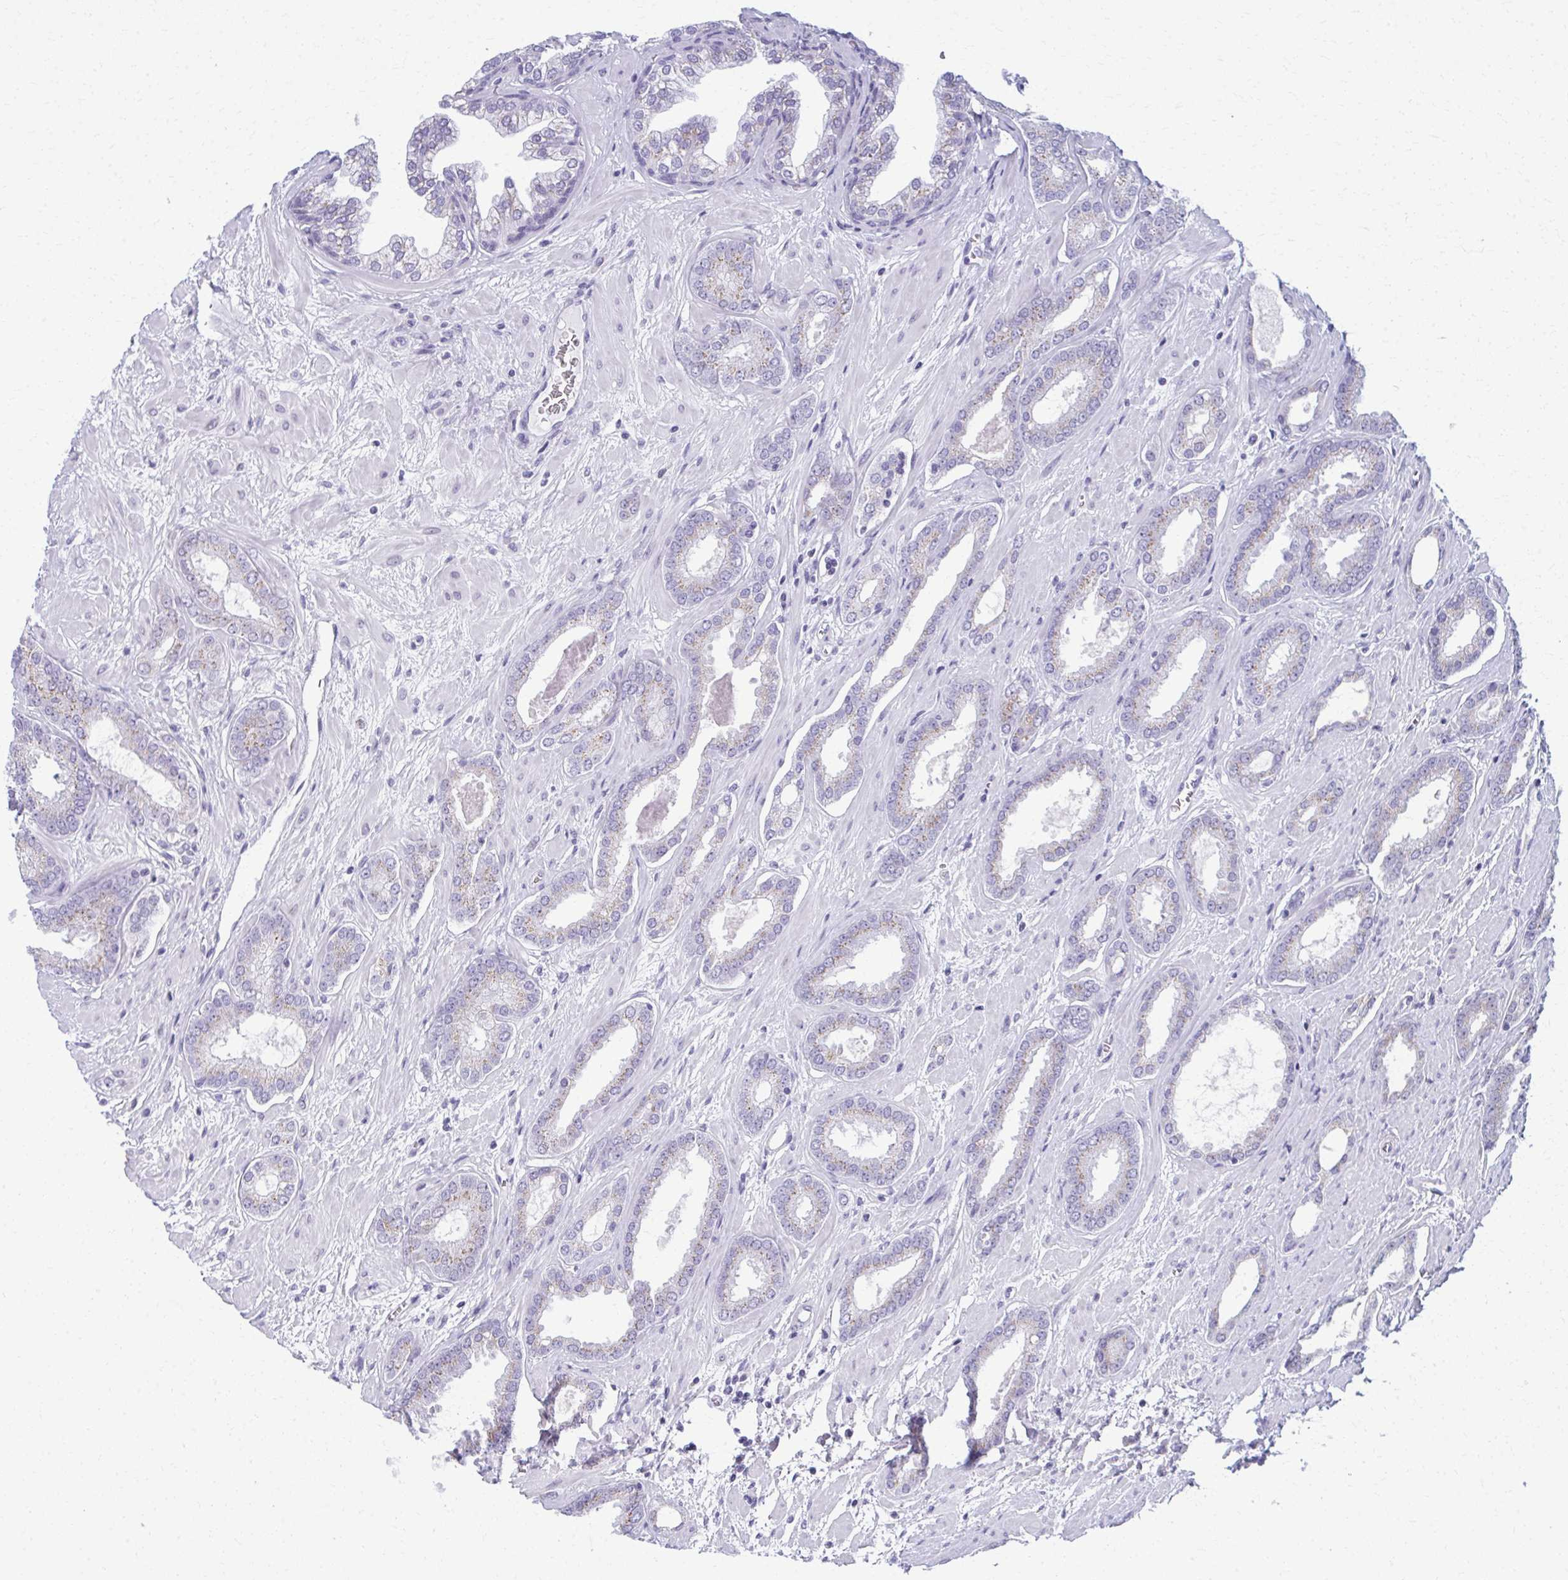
{"staining": {"intensity": "negative", "quantity": "none", "location": "none"}, "tissue": "prostate cancer", "cell_type": "Tumor cells", "image_type": "cancer", "snomed": [{"axis": "morphology", "description": "Adenocarcinoma, High grade"}, {"axis": "topography", "description": "Prostate"}], "caption": "An immunohistochemistry micrograph of prostate cancer is shown. There is no staining in tumor cells of prostate cancer.", "gene": "SCLY", "patient": {"sex": "male", "age": 58}}